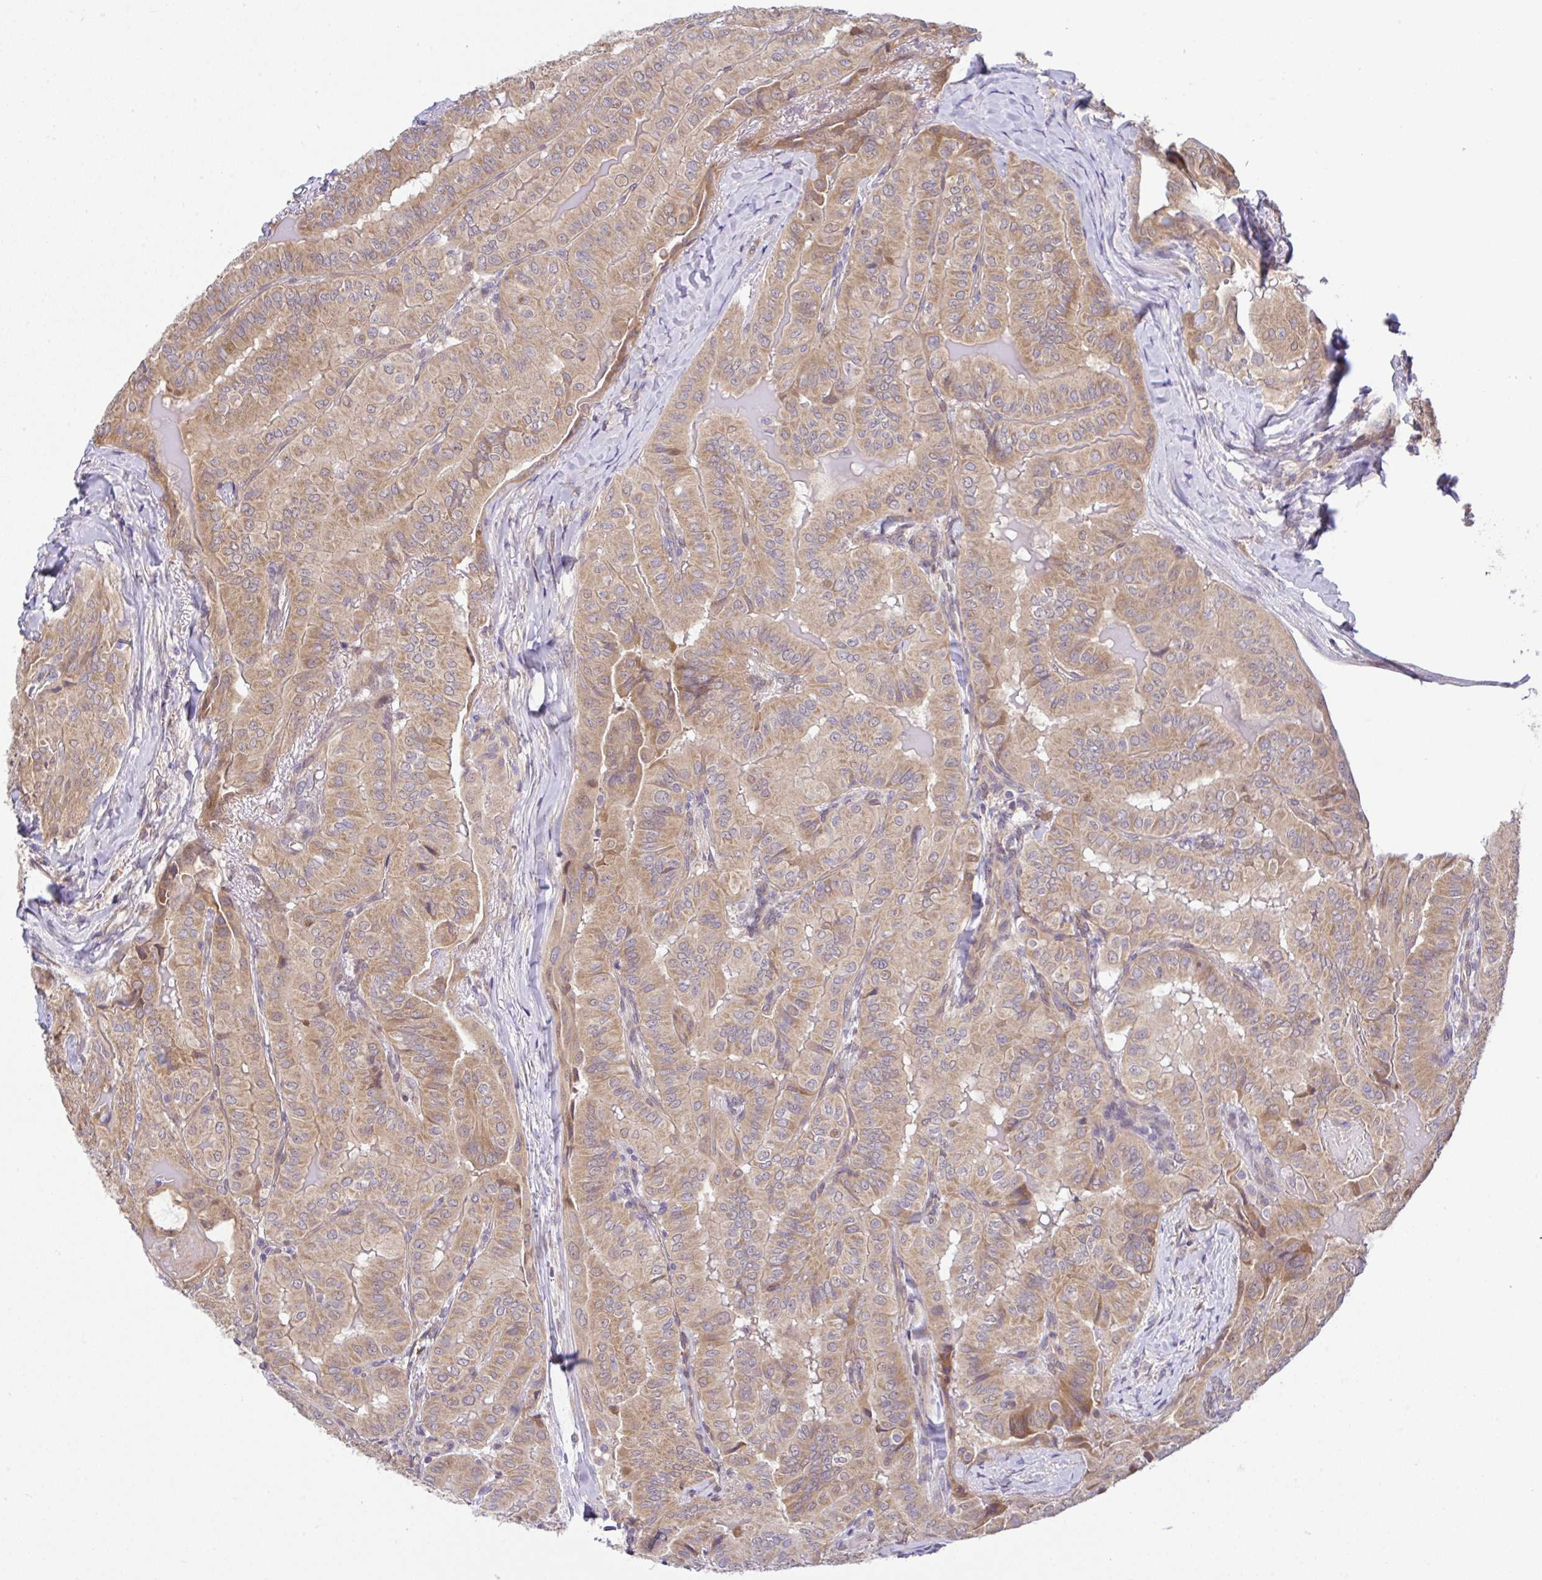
{"staining": {"intensity": "moderate", "quantity": ">75%", "location": "cytoplasmic/membranous"}, "tissue": "thyroid cancer", "cell_type": "Tumor cells", "image_type": "cancer", "snomed": [{"axis": "morphology", "description": "Papillary adenocarcinoma, NOS"}, {"axis": "topography", "description": "Thyroid gland"}], "caption": "Papillary adenocarcinoma (thyroid) stained for a protein (brown) shows moderate cytoplasmic/membranous positive positivity in about >75% of tumor cells.", "gene": "UBE4A", "patient": {"sex": "female", "age": 68}}